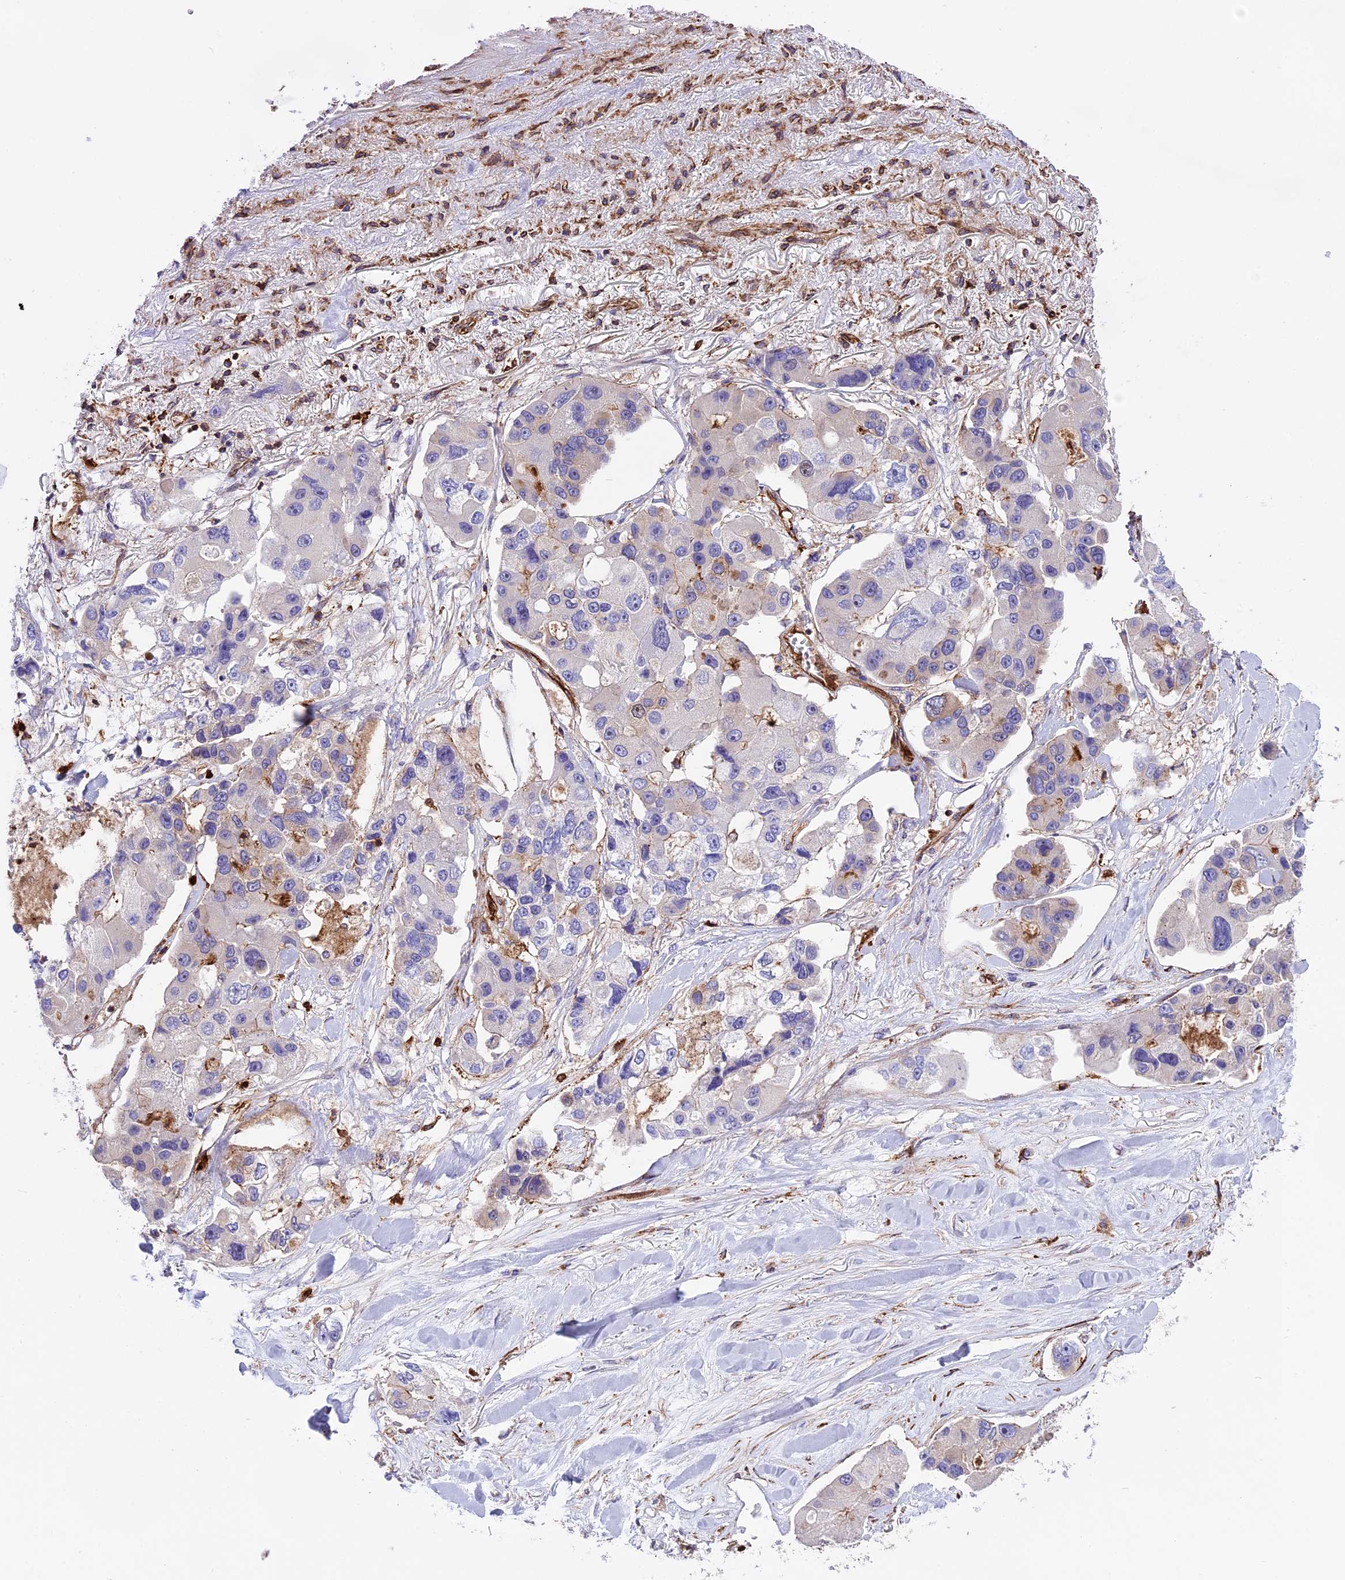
{"staining": {"intensity": "negative", "quantity": "none", "location": "none"}, "tissue": "lung cancer", "cell_type": "Tumor cells", "image_type": "cancer", "snomed": [{"axis": "morphology", "description": "Adenocarcinoma, NOS"}, {"axis": "topography", "description": "Lung"}], "caption": "An IHC micrograph of lung adenocarcinoma is shown. There is no staining in tumor cells of lung adenocarcinoma. (DAB immunohistochemistry, high magnification).", "gene": "CD99L2", "patient": {"sex": "female", "age": 54}}